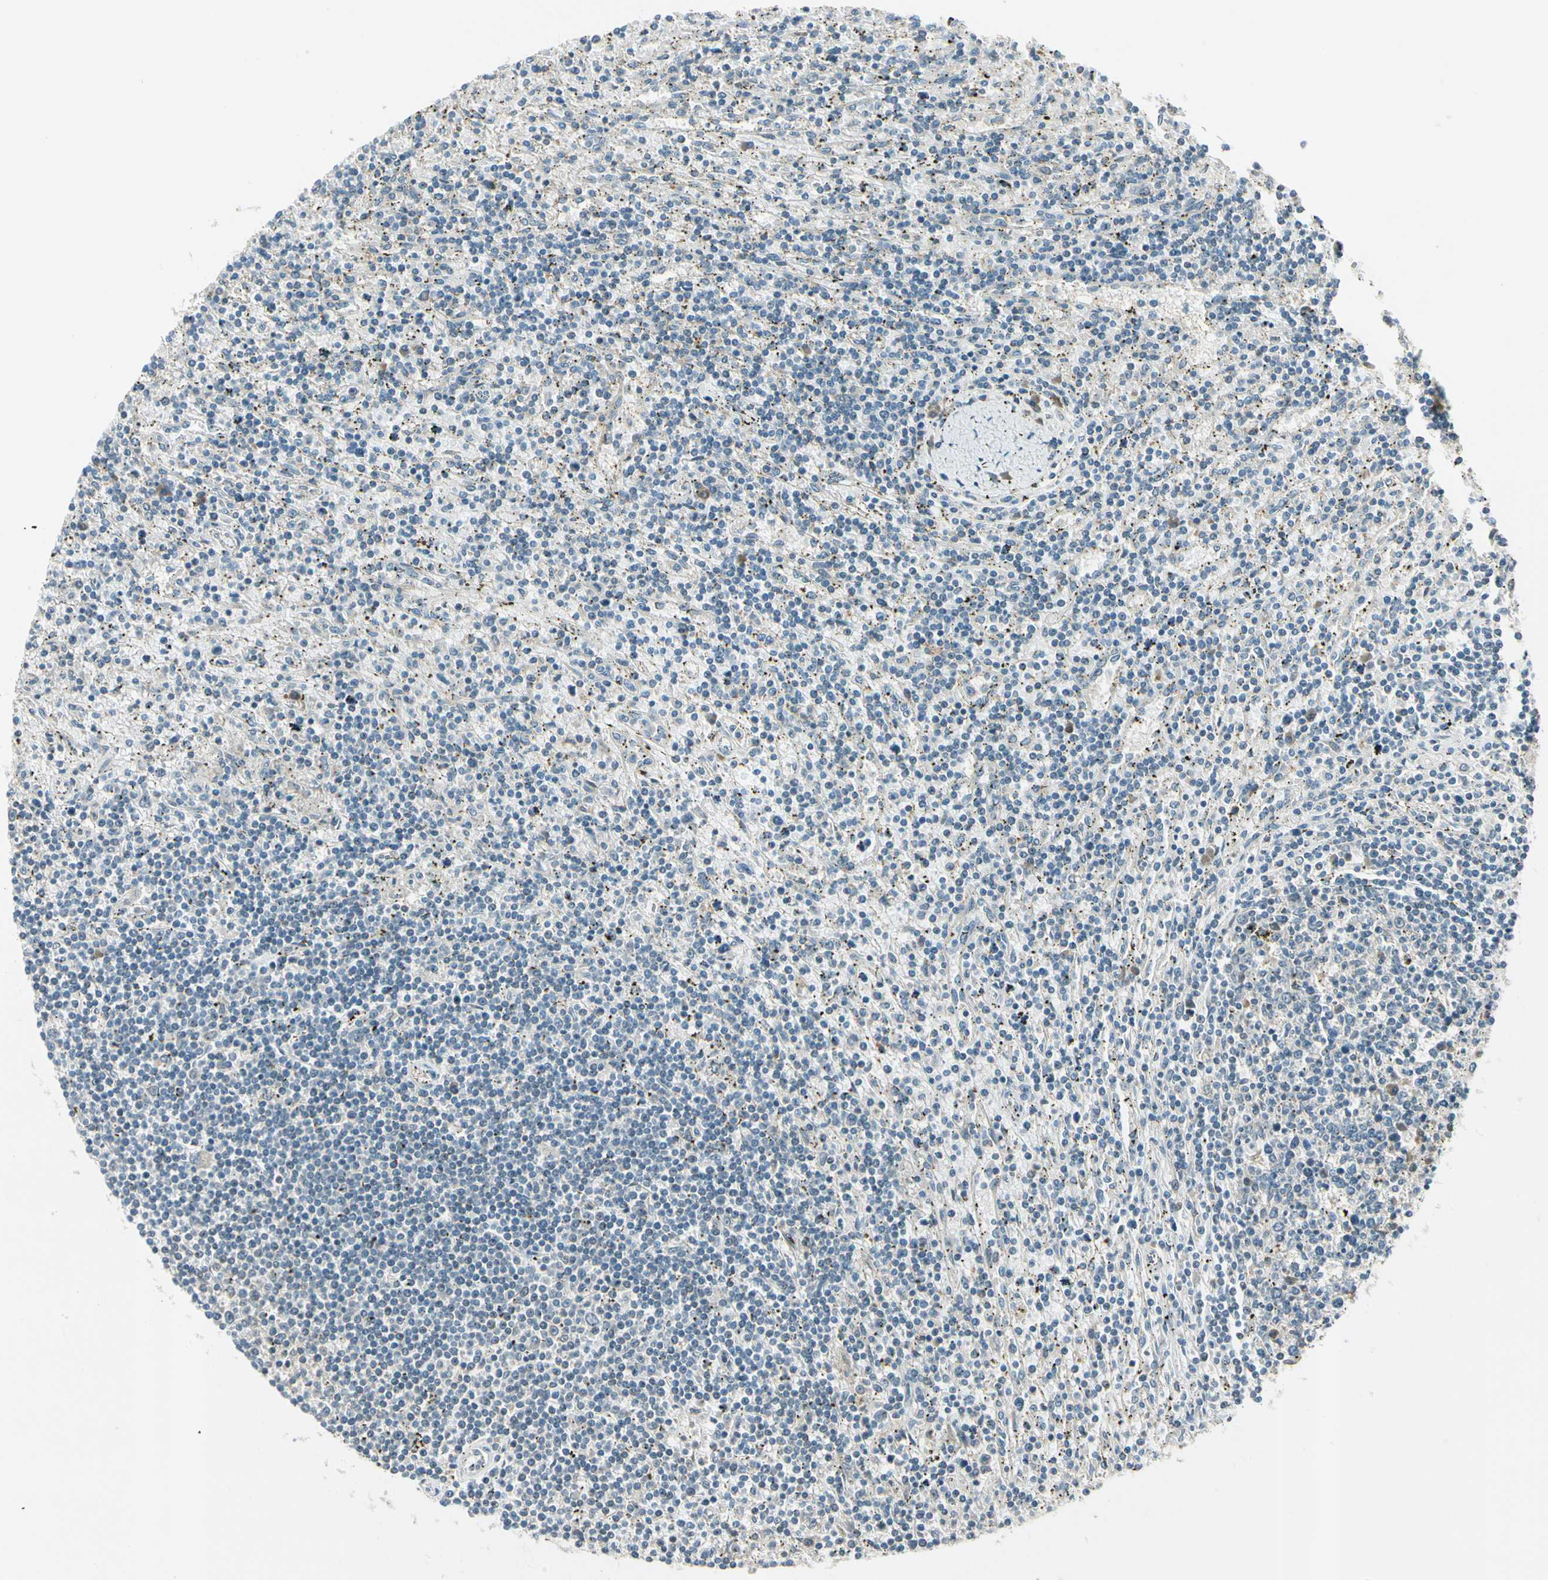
{"staining": {"intensity": "negative", "quantity": "none", "location": "none"}, "tissue": "lymphoma", "cell_type": "Tumor cells", "image_type": "cancer", "snomed": [{"axis": "morphology", "description": "Malignant lymphoma, non-Hodgkin's type, Low grade"}, {"axis": "topography", "description": "Spleen"}], "caption": "An IHC image of low-grade malignant lymphoma, non-Hodgkin's type is shown. There is no staining in tumor cells of low-grade malignant lymphoma, non-Hodgkin's type. Brightfield microscopy of immunohistochemistry (IHC) stained with DAB (brown) and hematoxylin (blue), captured at high magnification.", "gene": "BNIP1", "patient": {"sex": "male", "age": 76}}